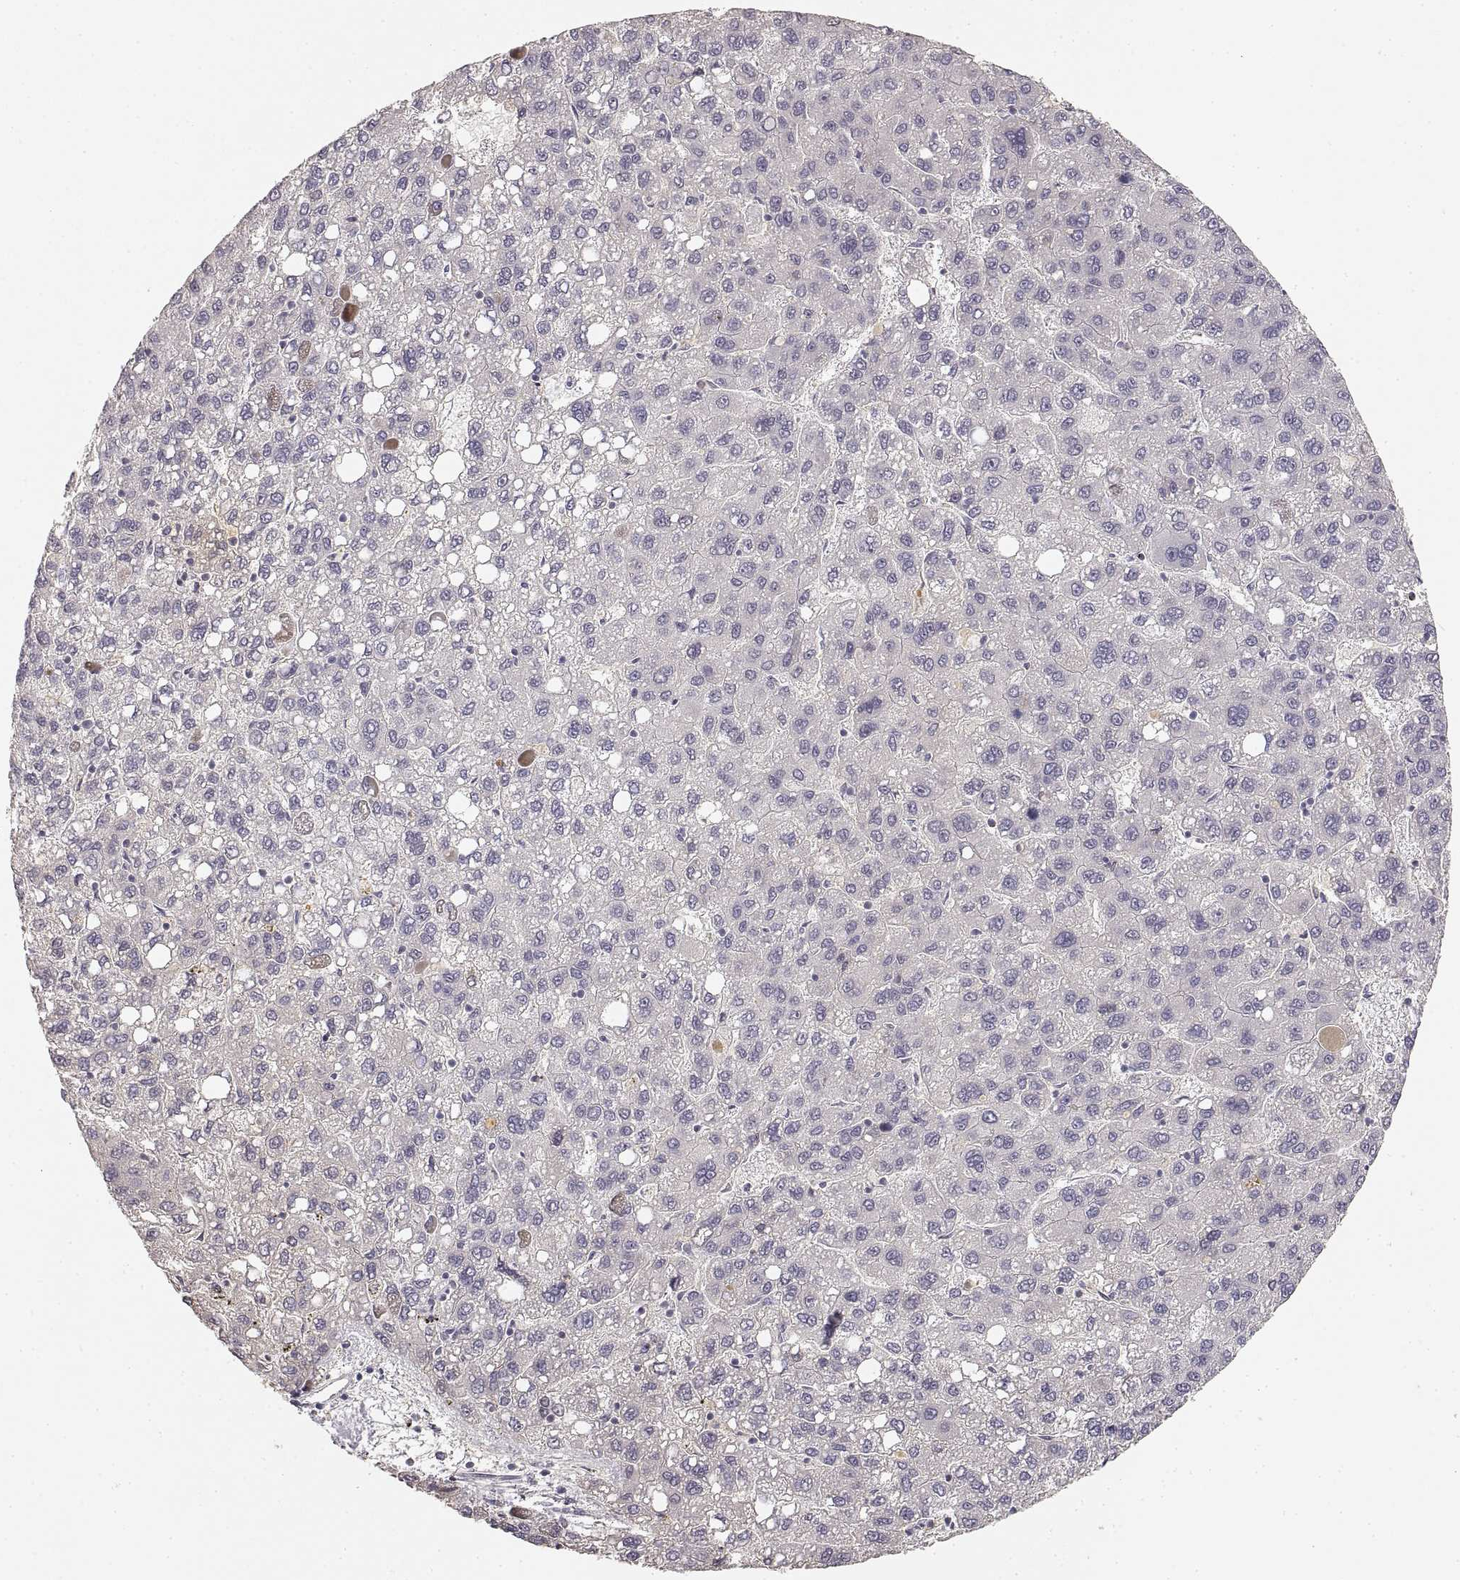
{"staining": {"intensity": "negative", "quantity": "none", "location": "none"}, "tissue": "liver cancer", "cell_type": "Tumor cells", "image_type": "cancer", "snomed": [{"axis": "morphology", "description": "Carcinoma, Hepatocellular, NOS"}, {"axis": "topography", "description": "Liver"}], "caption": "Immunohistochemistry of liver cancer (hepatocellular carcinoma) exhibits no staining in tumor cells.", "gene": "RUNDC3A", "patient": {"sex": "female", "age": 82}}